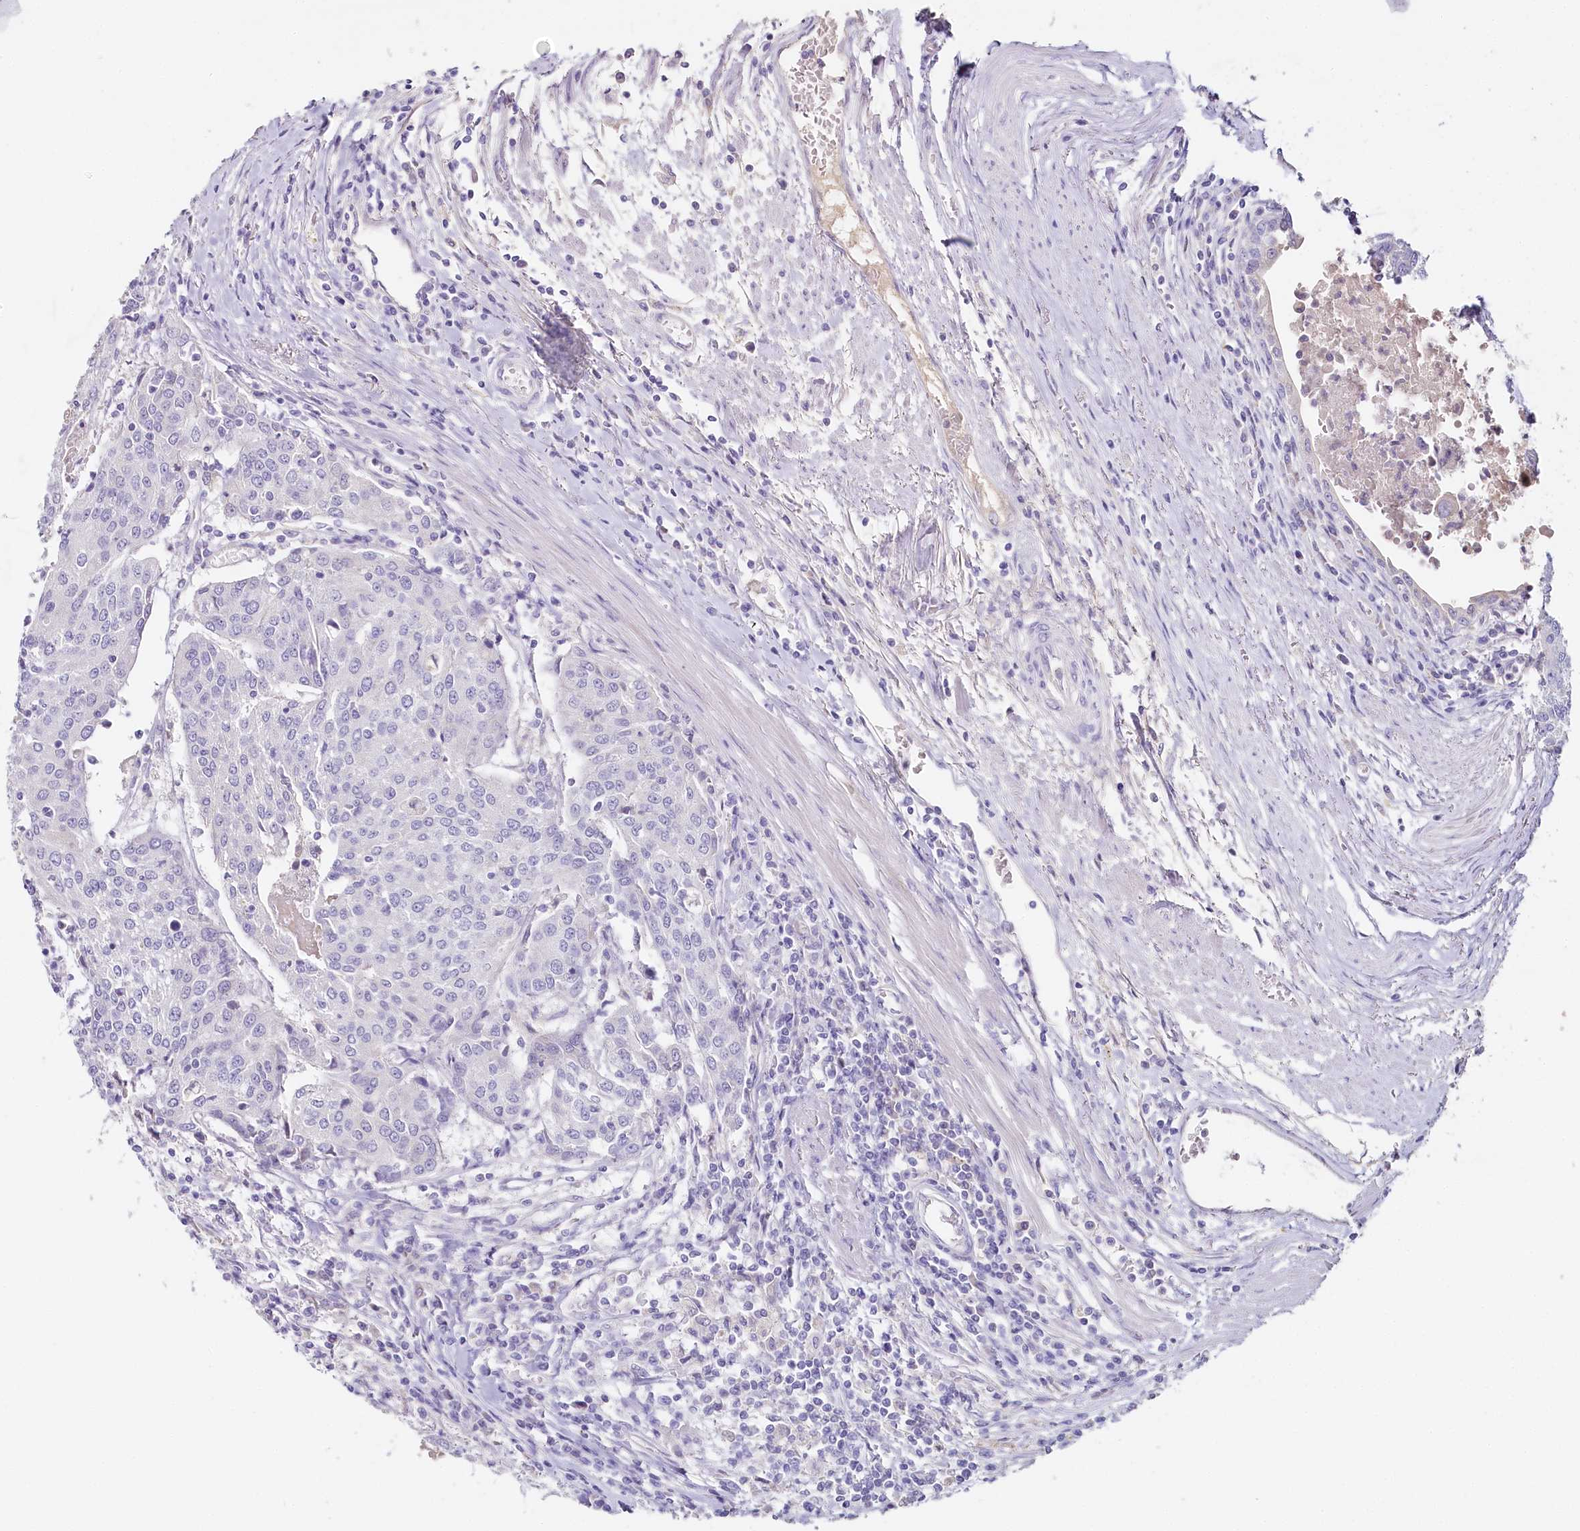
{"staining": {"intensity": "negative", "quantity": "none", "location": "none"}, "tissue": "urothelial cancer", "cell_type": "Tumor cells", "image_type": "cancer", "snomed": [{"axis": "morphology", "description": "Urothelial carcinoma, High grade"}, {"axis": "topography", "description": "Urinary bladder"}], "caption": "There is no significant staining in tumor cells of high-grade urothelial carcinoma.", "gene": "HPD", "patient": {"sex": "female", "age": 85}}